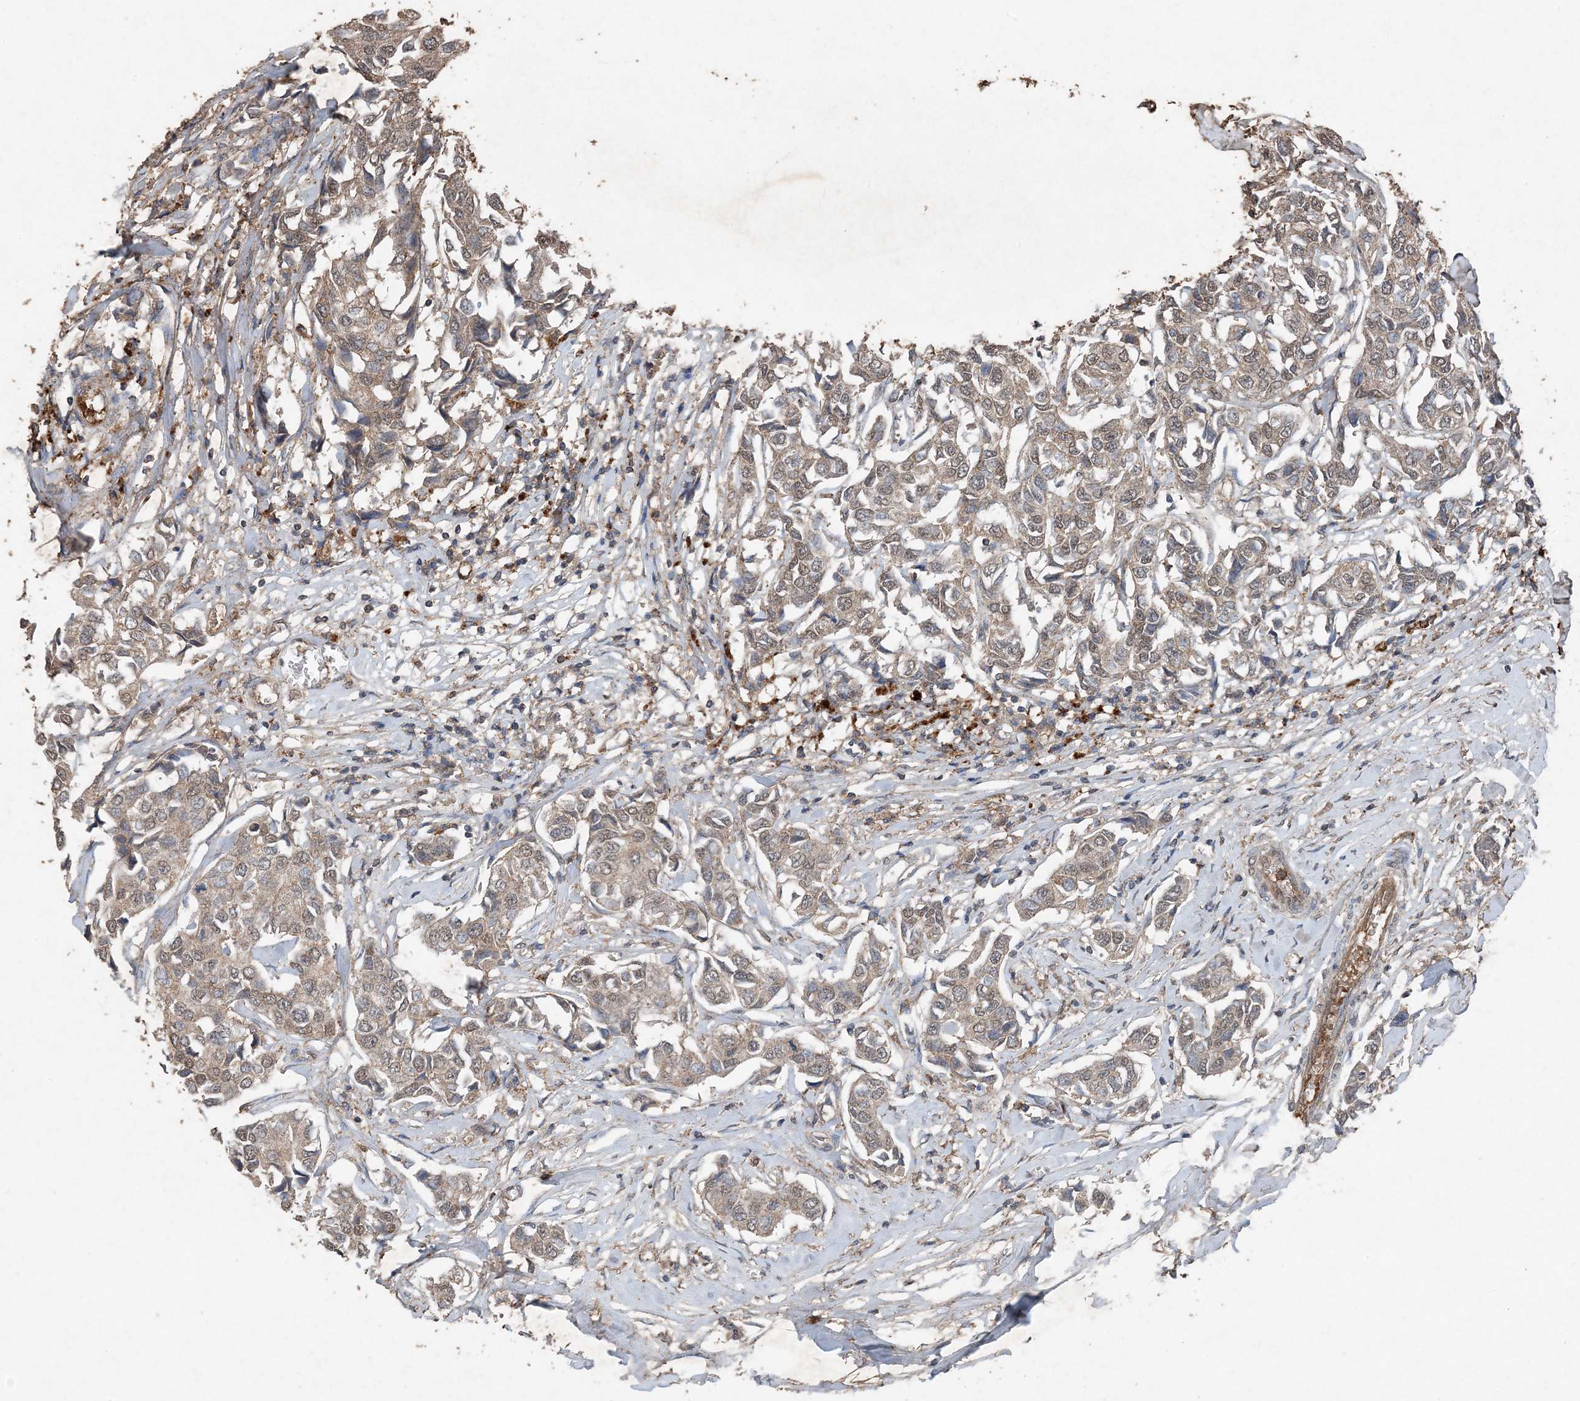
{"staining": {"intensity": "weak", "quantity": ">75%", "location": "cytoplasmic/membranous"}, "tissue": "breast cancer", "cell_type": "Tumor cells", "image_type": "cancer", "snomed": [{"axis": "morphology", "description": "Duct carcinoma"}, {"axis": "topography", "description": "Breast"}], "caption": "DAB immunohistochemical staining of breast cancer exhibits weak cytoplasmic/membranous protein expression in about >75% of tumor cells.", "gene": "FCN3", "patient": {"sex": "female", "age": 80}}